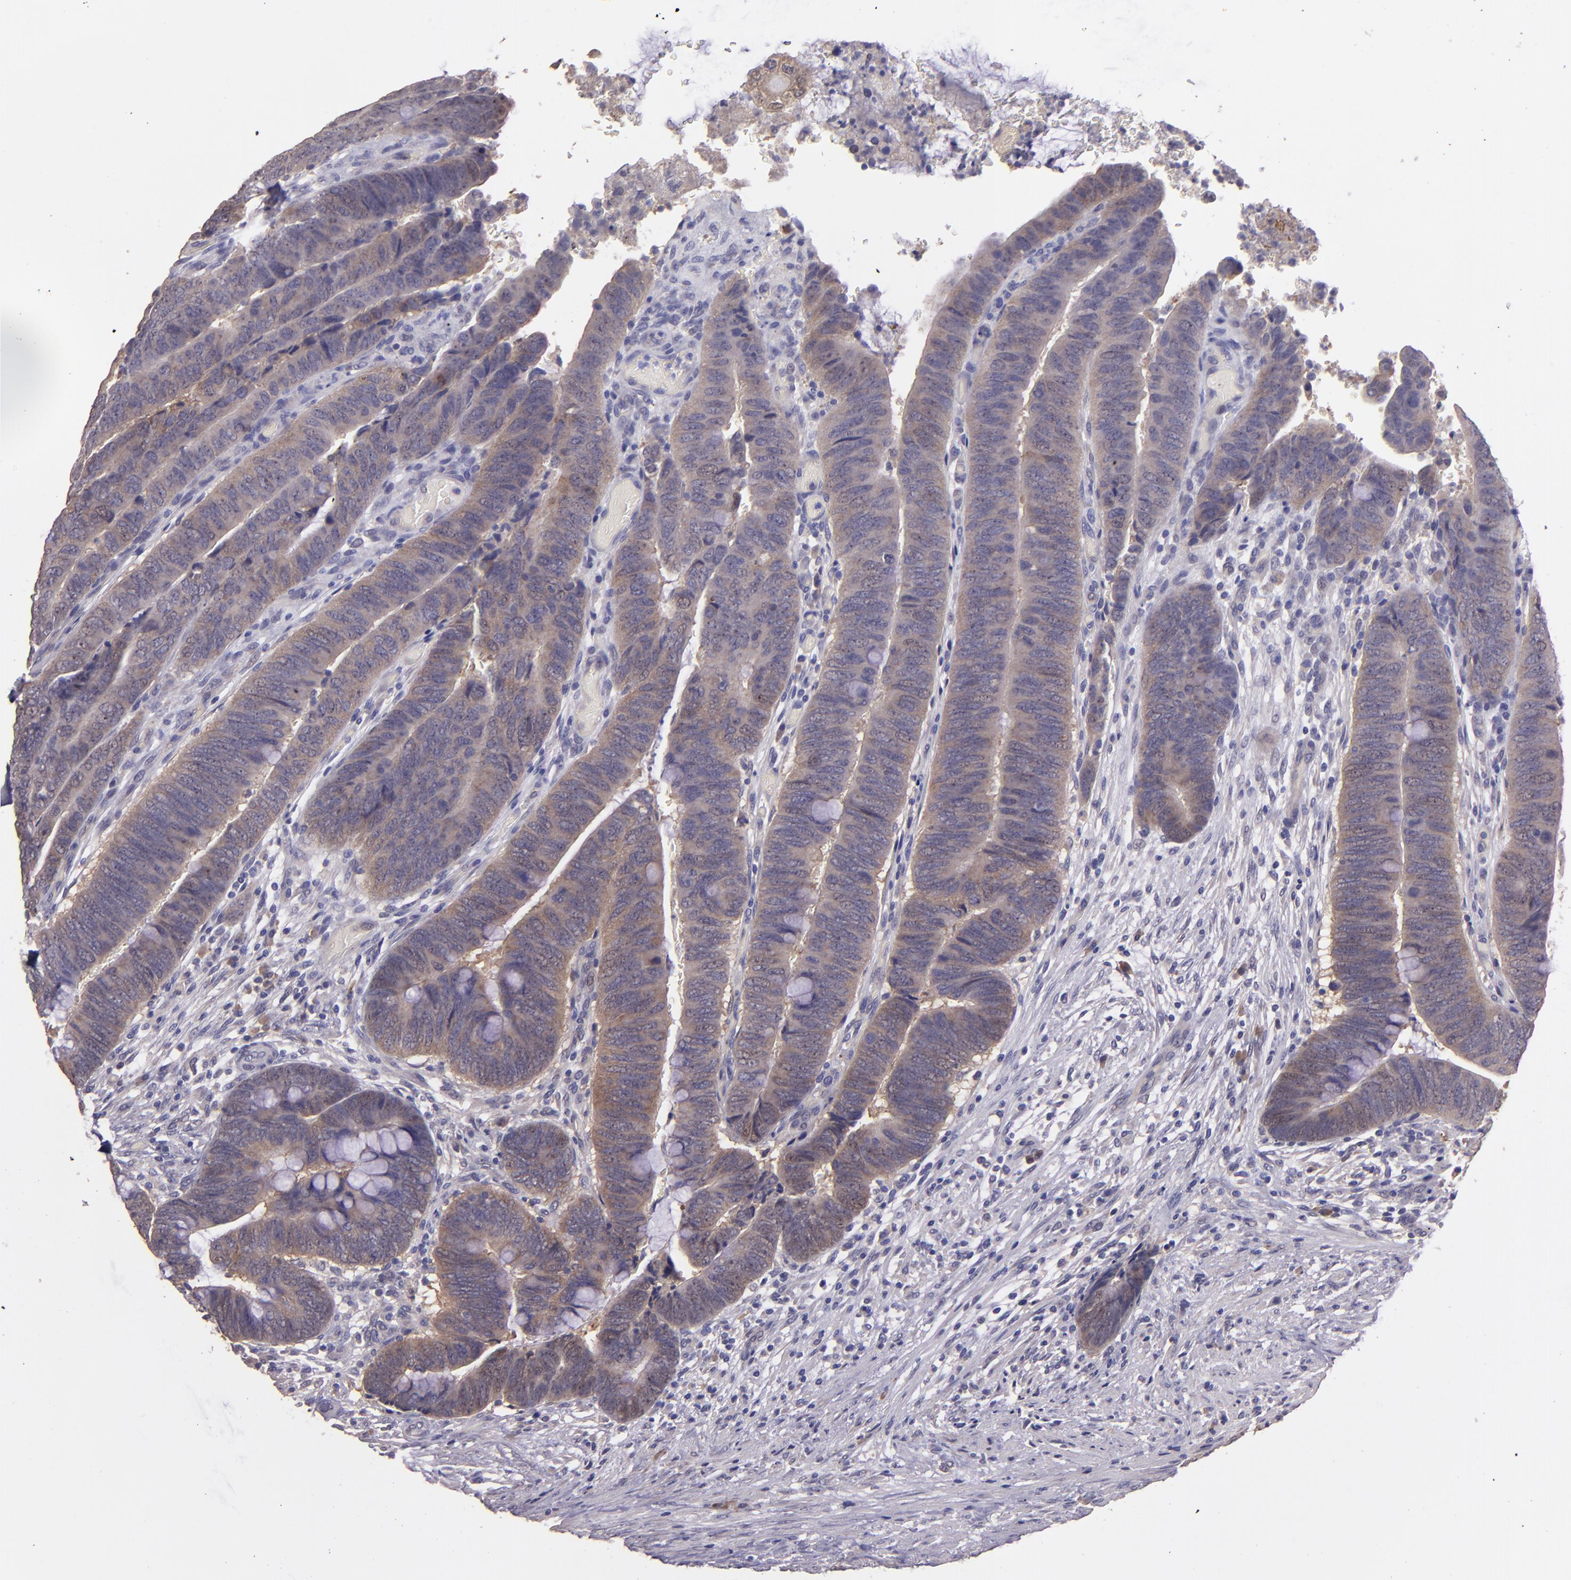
{"staining": {"intensity": "weak", "quantity": ">75%", "location": "cytoplasmic/membranous"}, "tissue": "colorectal cancer", "cell_type": "Tumor cells", "image_type": "cancer", "snomed": [{"axis": "morphology", "description": "Normal tissue, NOS"}, {"axis": "morphology", "description": "Adenocarcinoma, NOS"}, {"axis": "topography", "description": "Rectum"}], "caption": "About >75% of tumor cells in human colorectal cancer reveal weak cytoplasmic/membranous protein staining as visualized by brown immunohistochemical staining.", "gene": "PAPPA", "patient": {"sex": "male", "age": 92}}